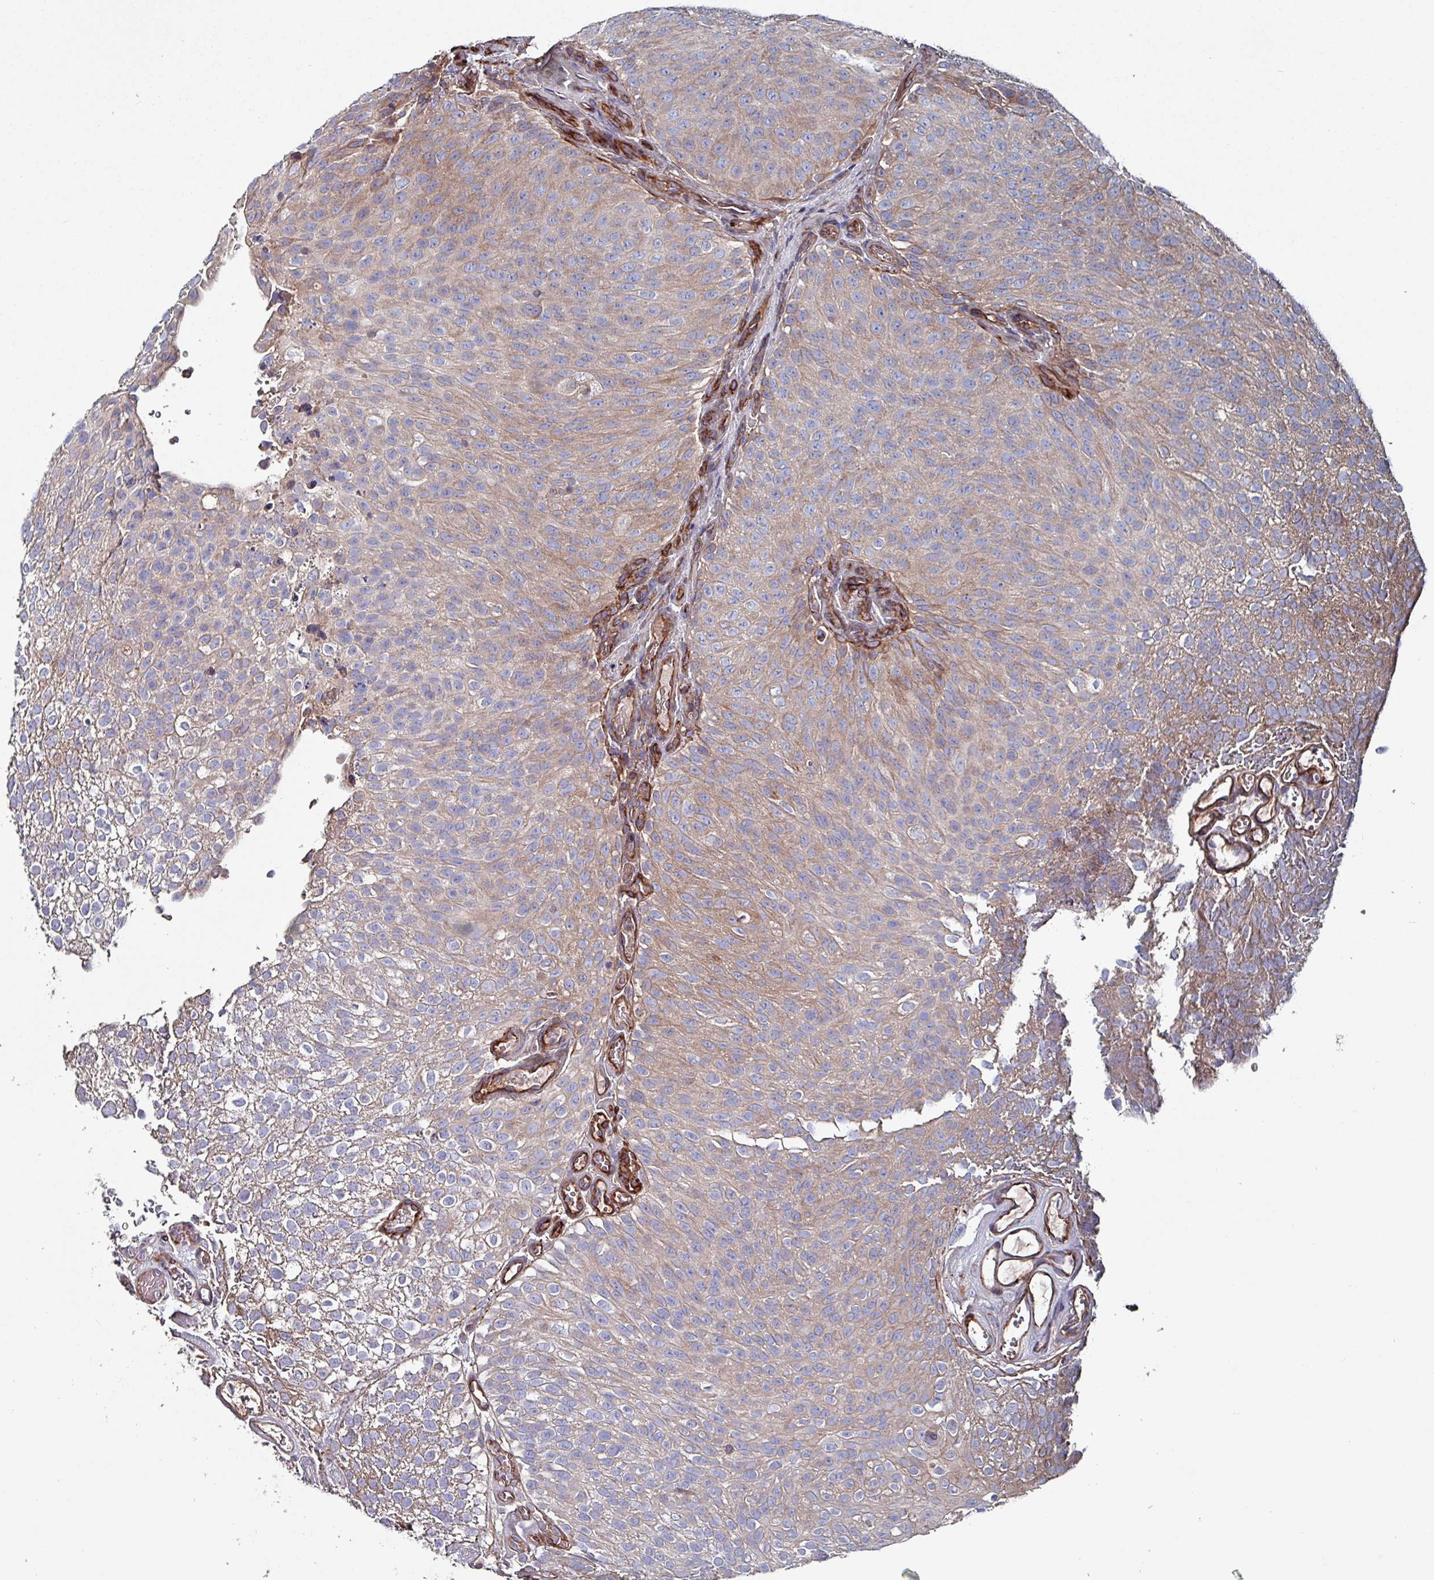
{"staining": {"intensity": "moderate", "quantity": "<25%", "location": "cytoplasmic/membranous"}, "tissue": "urothelial cancer", "cell_type": "Tumor cells", "image_type": "cancer", "snomed": [{"axis": "morphology", "description": "Urothelial carcinoma, Low grade"}, {"axis": "topography", "description": "Urinary bladder"}], "caption": "A micrograph of urothelial carcinoma (low-grade) stained for a protein shows moderate cytoplasmic/membranous brown staining in tumor cells.", "gene": "ANO10", "patient": {"sex": "male", "age": 78}}